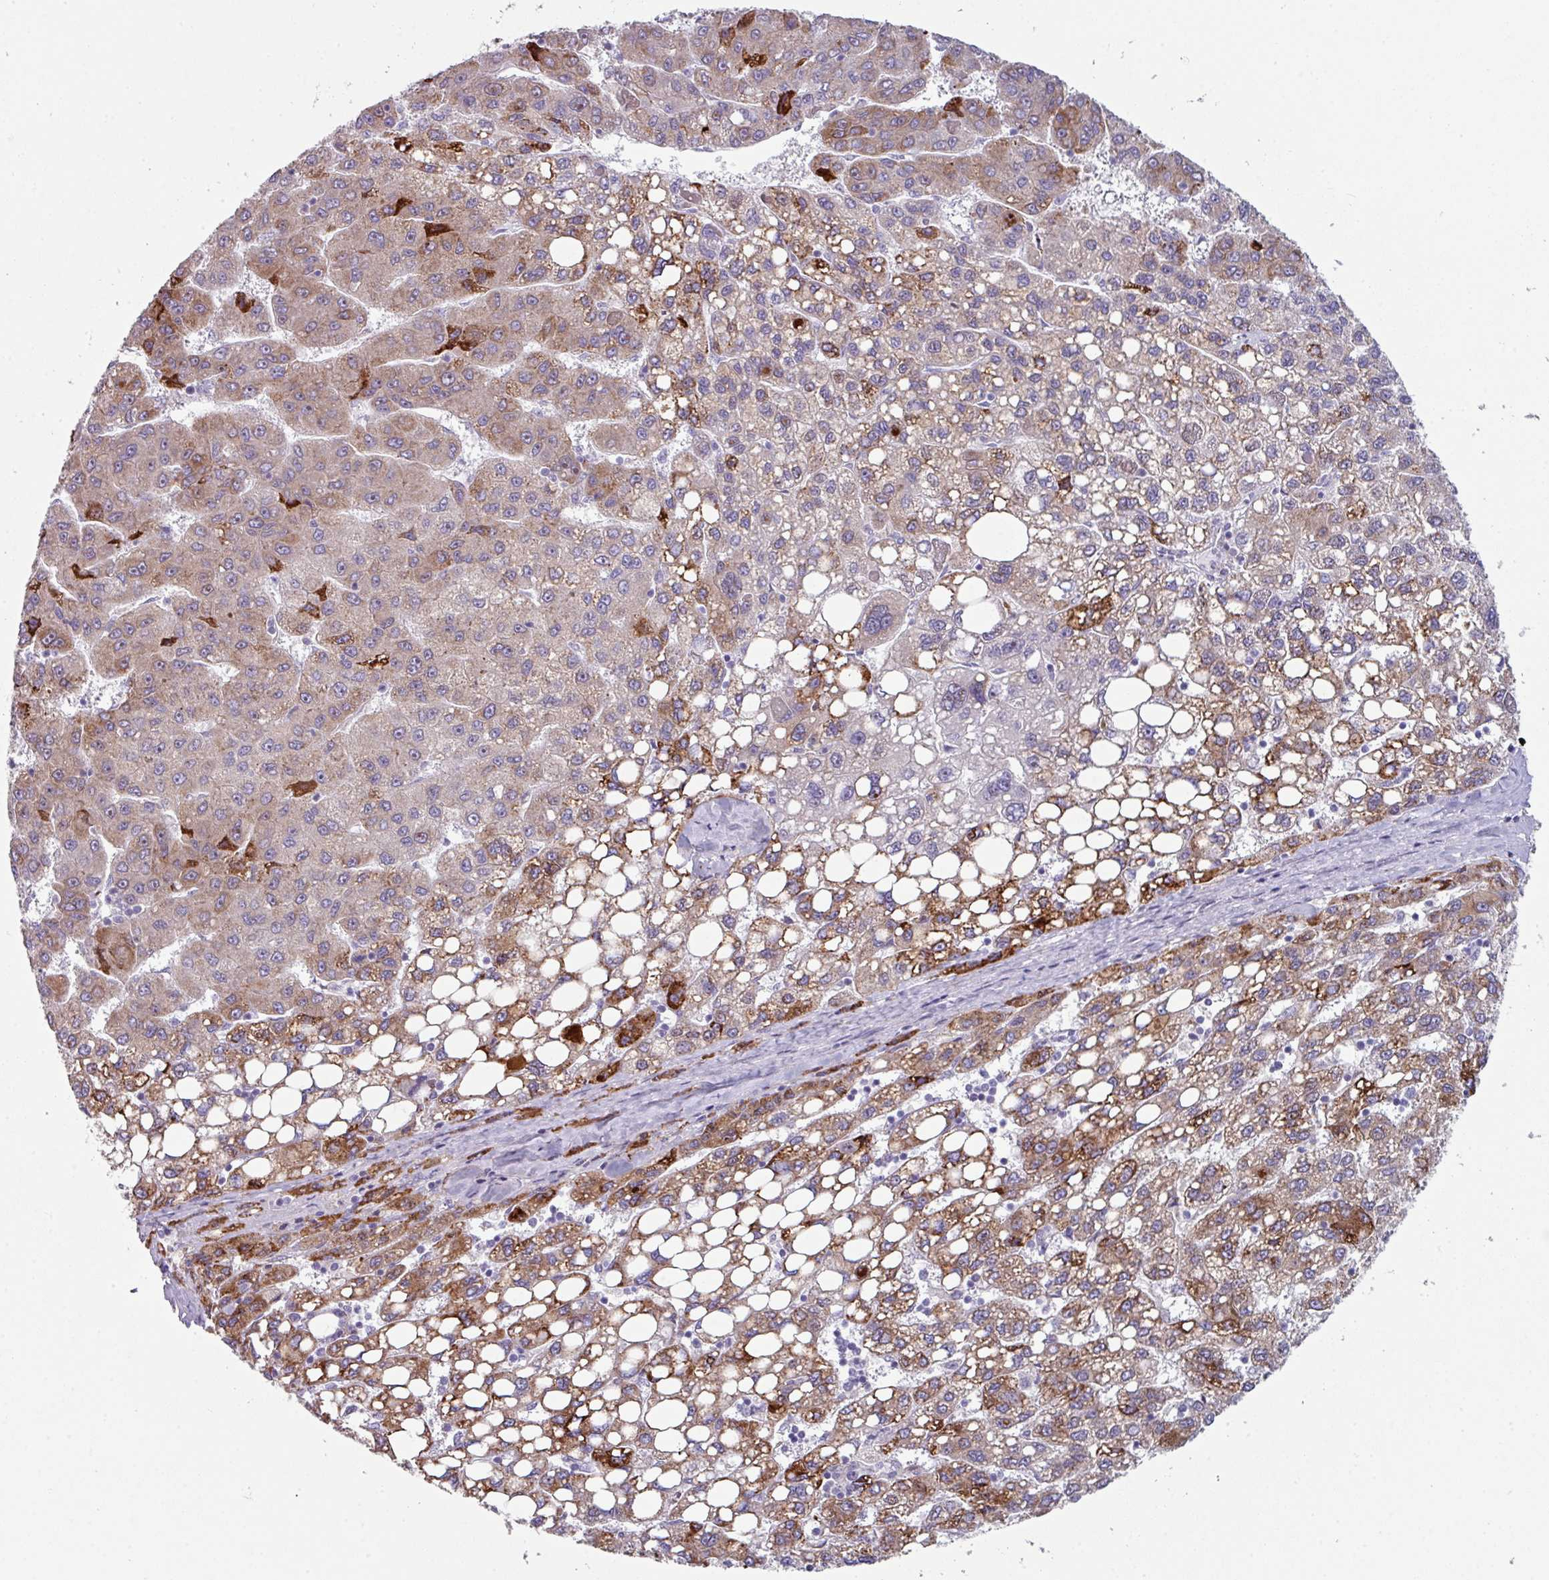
{"staining": {"intensity": "moderate", "quantity": "25%-75%", "location": "cytoplasmic/membranous"}, "tissue": "liver cancer", "cell_type": "Tumor cells", "image_type": "cancer", "snomed": [{"axis": "morphology", "description": "Carcinoma, Hepatocellular, NOS"}, {"axis": "topography", "description": "Liver"}], "caption": "Moderate cytoplasmic/membranous staining is present in approximately 25%-75% of tumor cells in liver cancer (hepatocellular carcinoma). The protein is stained brown, and the nuclei are stained in blue (DAB (3,3'-diaminobenzidine) IHC with brightfield microscopy, high magnification).", "gene": "BMS1", "patient": {"sex": "female", "age": 82}}